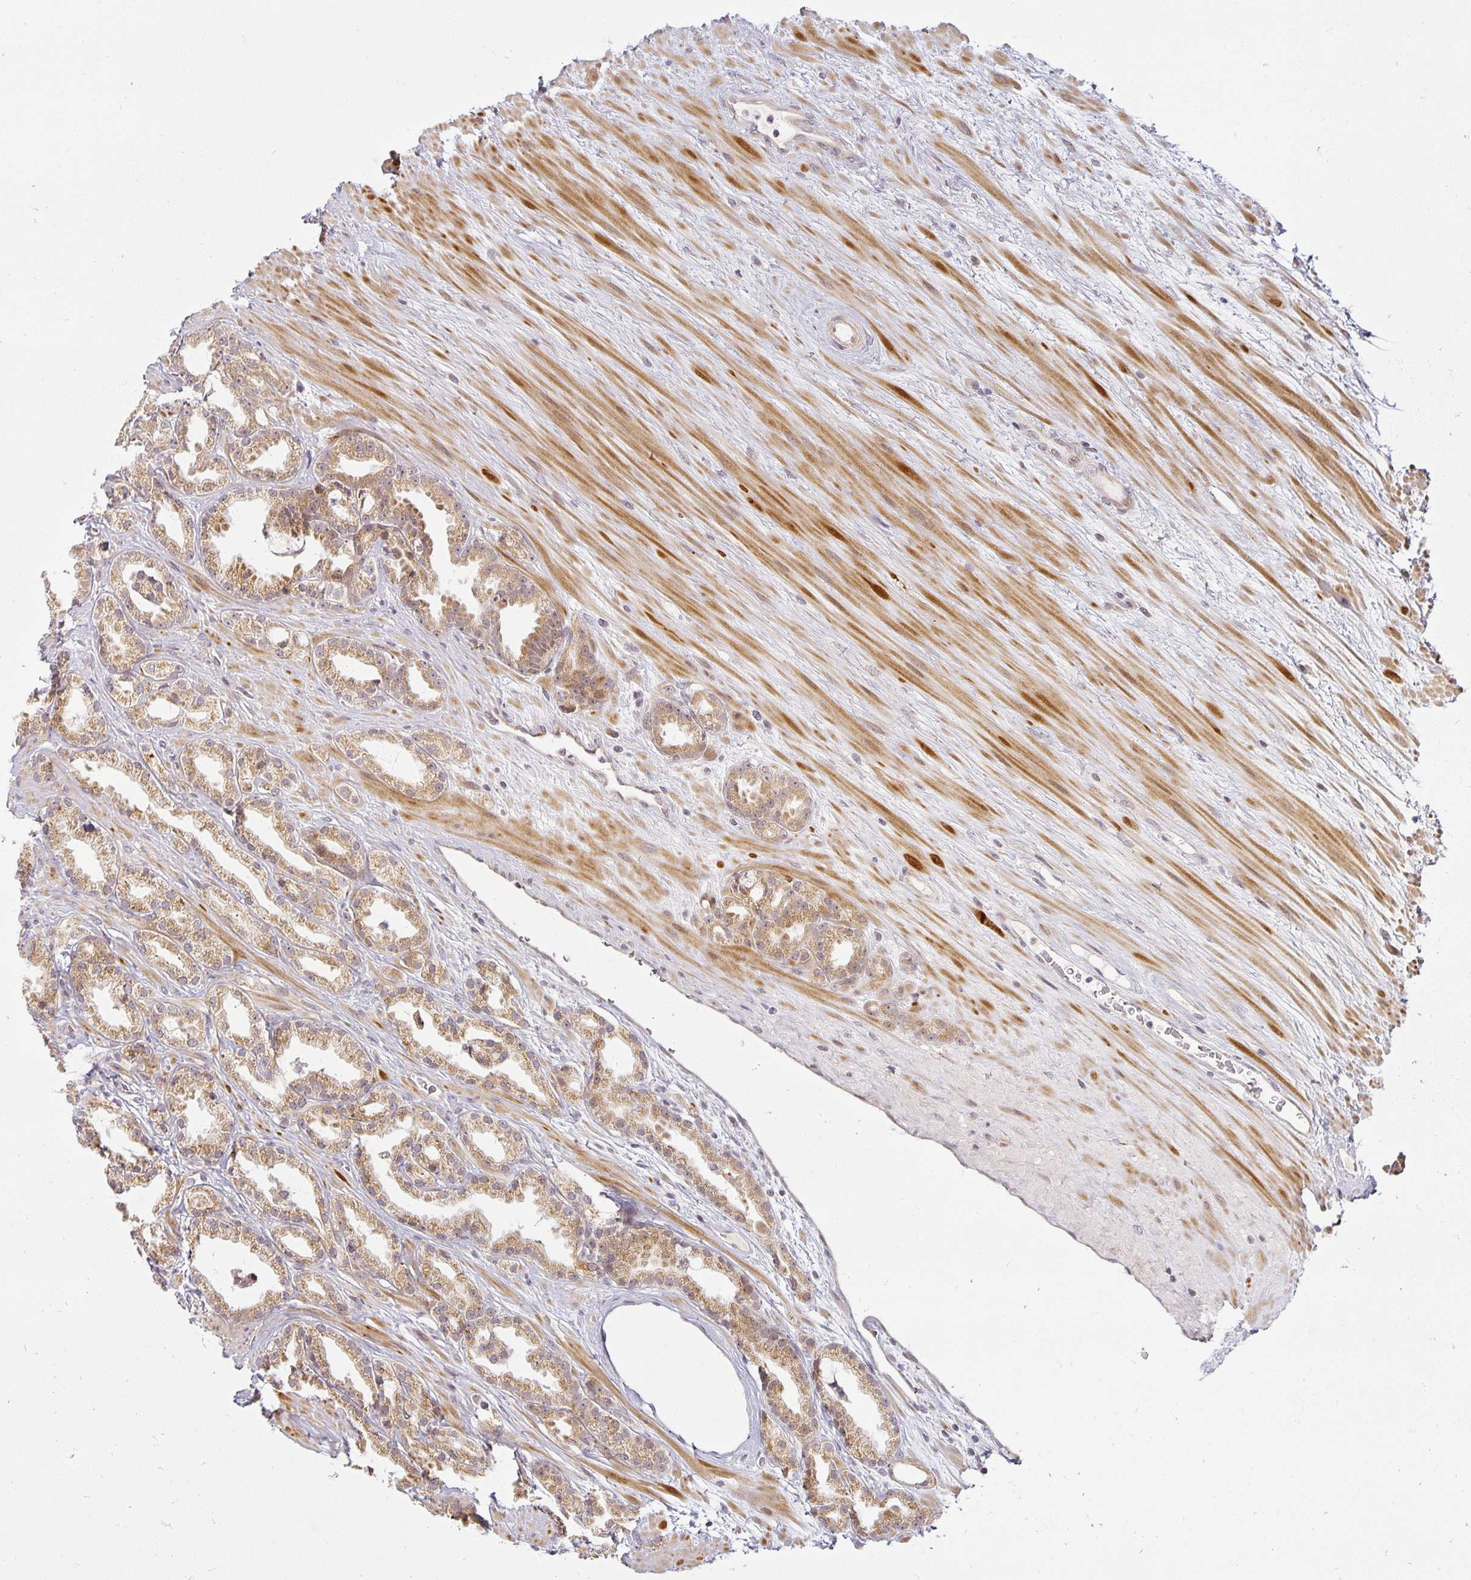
{"staining": {"intensity": "moderate", "quantity": ">75%", "location": "cytoplasmic/membranous"}, "tissue": "prostate cancer", "cell_type": "Tumor cells", "image_type": "cancer", "snomed": [{"axis": "morphology", "description": "Adenocarcinoma, Low grade"}, {"axis": "topography", "description": "Prostate"}], "caption": "Immunohistochemical staining of human prostate cancer (low-grade adenocarcinoma) exhibits medium levels of moderate cytoplasmic/membranous staining in about >75% of tumor cells. (DAB IHC with brightfield microscopy, high magnification).", "gene": "EHF", "patient": {"sex": "male", "age": 61}}